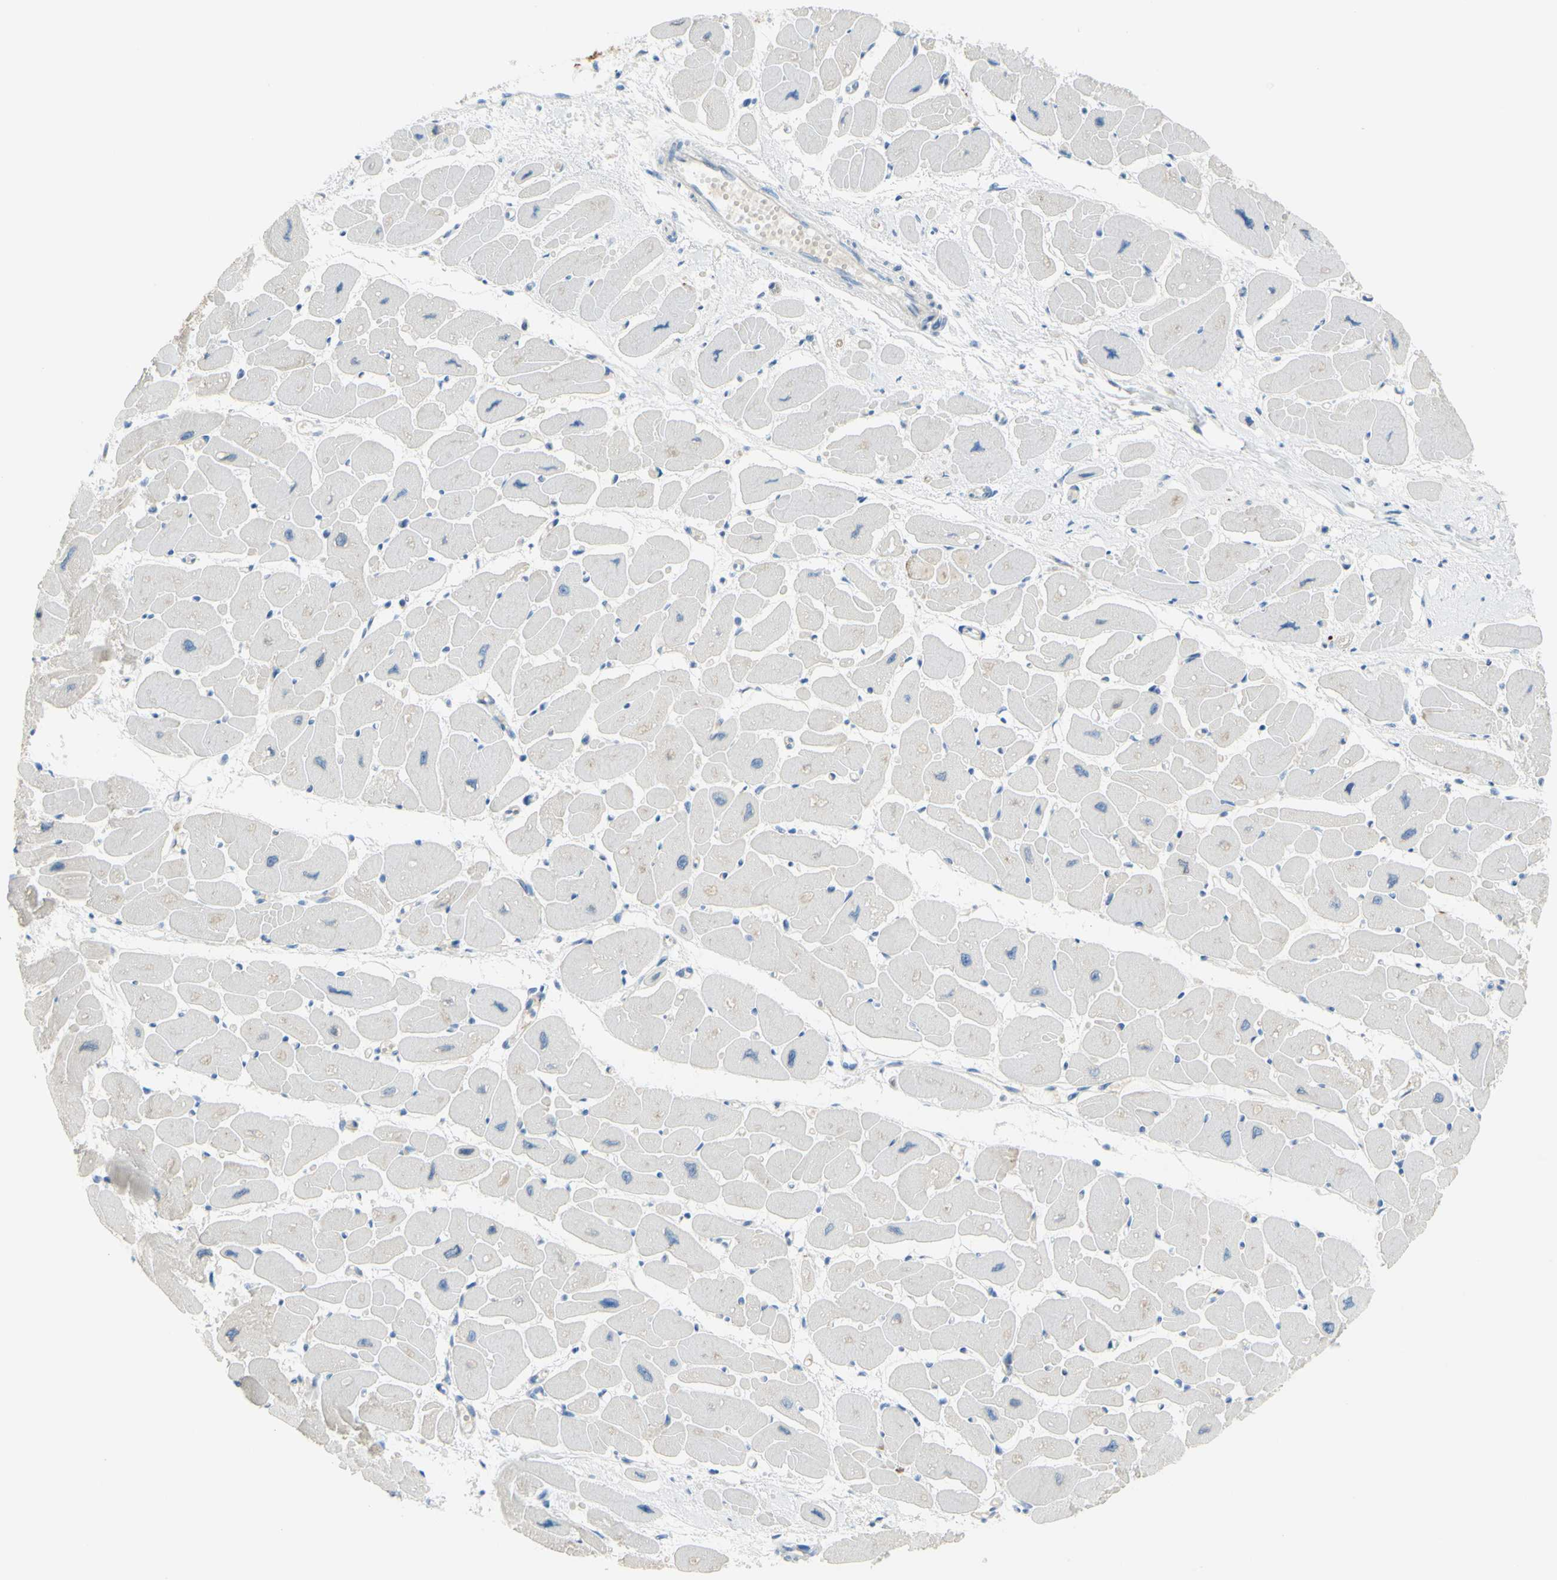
{"staining": {"intensity": "weak", "quantity": "<25%", "location": "cytoplasmic/membranous"}, "tissue": "heart muscle", "cell_type": "Cardiomyocytes", "image_type": "normal", "snomed": [{"axis": "morphology", "description": "Normal tissue, NOS"}, {"axis": "topography", "description": "Heart"}], "caption": "The immunohistochemistry photomicrograph has no significant positivity in cardiomyocytes of heart muscle. (DAB immunohistochemistry, high magnification).", "gene": "FRMD4B", "patient": {"sex": "female", "age": 54}}